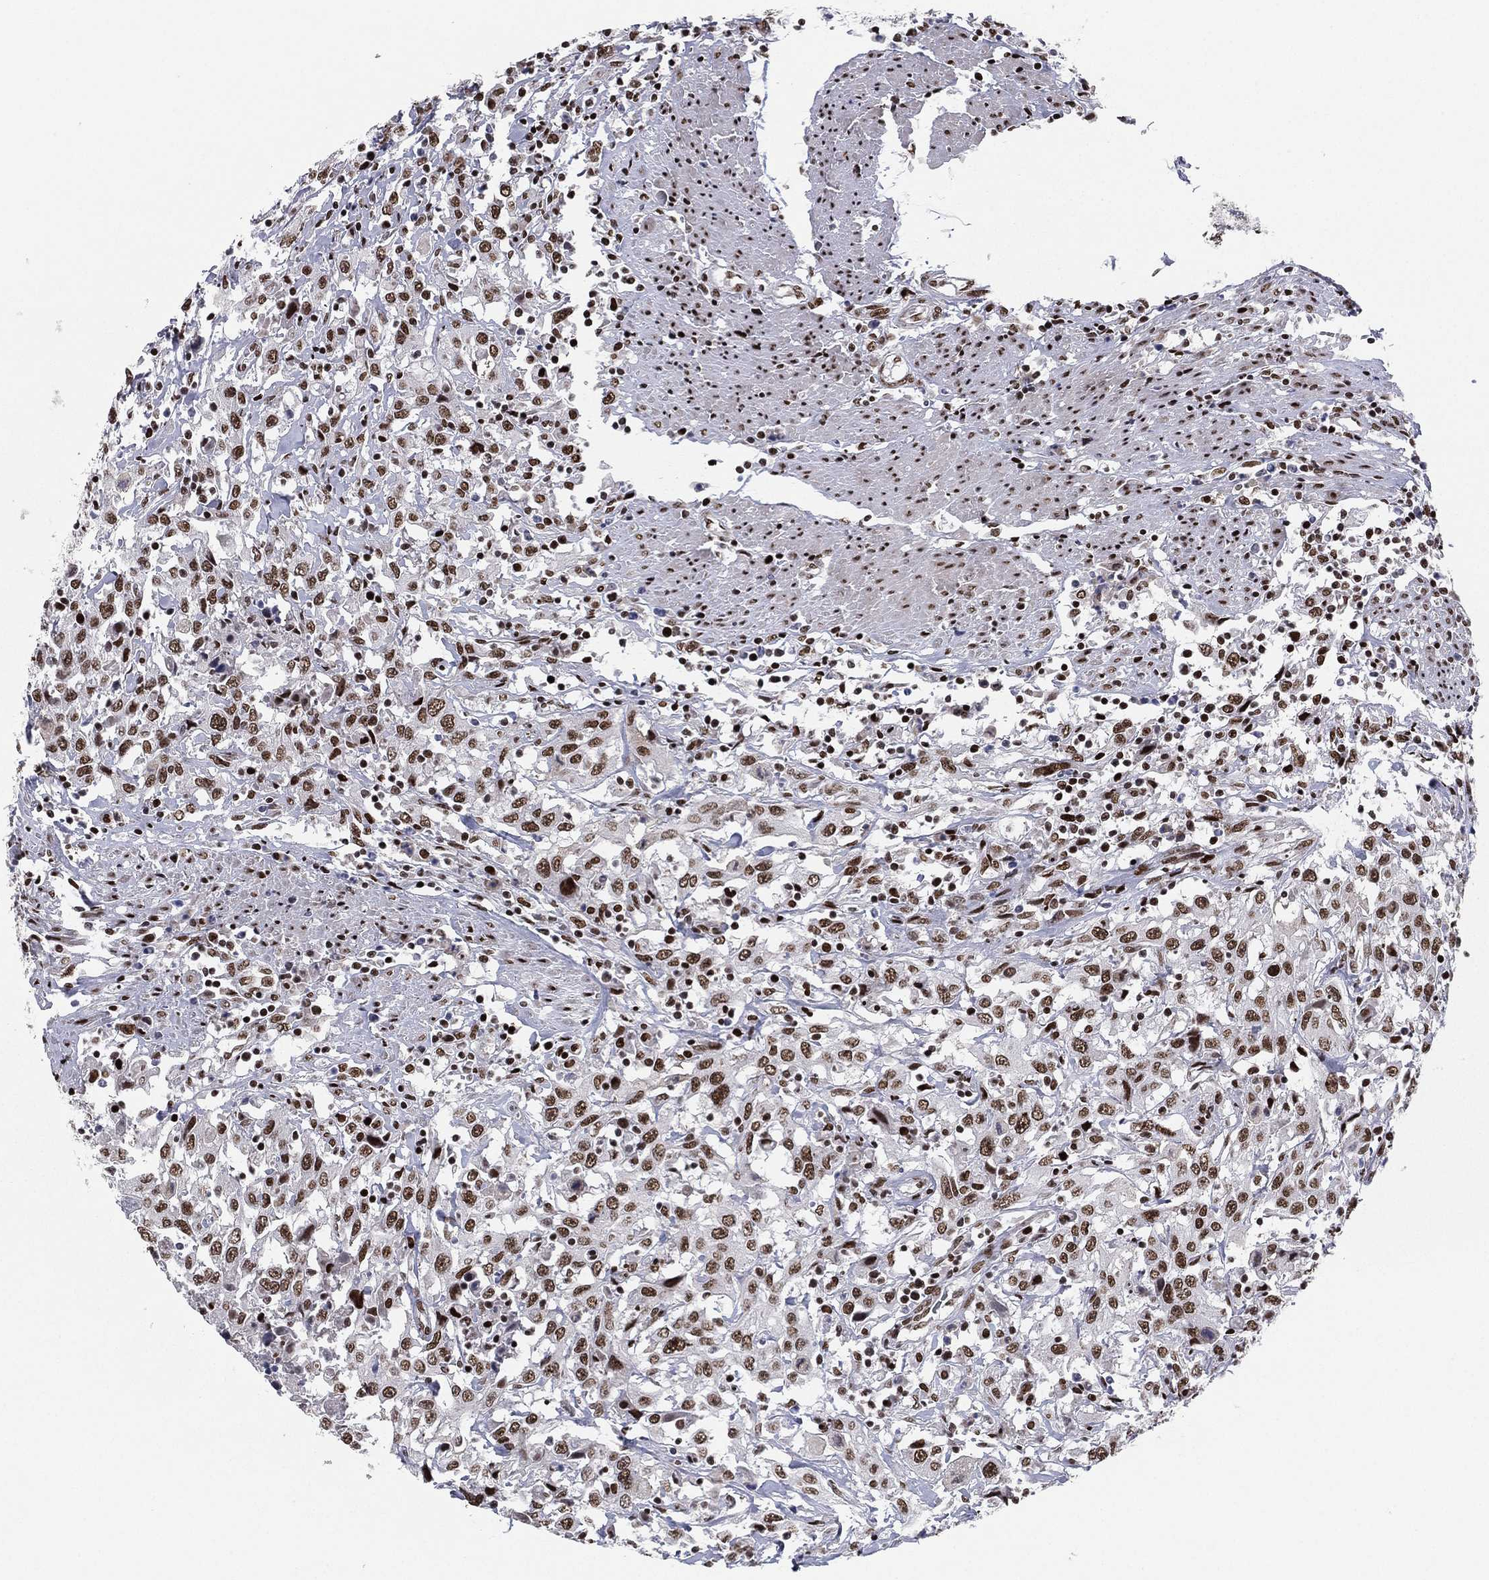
{"staining": {"intensity": "strong", "quantity": ">75%", "location": "nuclear"}, "tissue": "urothelial cancer", "cell_type": "Tumor cells", "image_type": "cancer", "snomed": [{"axis": "morphology", "description": "Urothelial carcinoma, High grade"}, {"axis": "topography", "description": "Urinary bladder"}], "caption": "A photomicrograph showing strong nuclear positivity in approximately >75% of tumor cells in urothelial carcinoma (high-grade), as visualized by brown immunohistochemical staining.", "gene": "RTF1", "patient": {"sex": "male", "age": 61}}